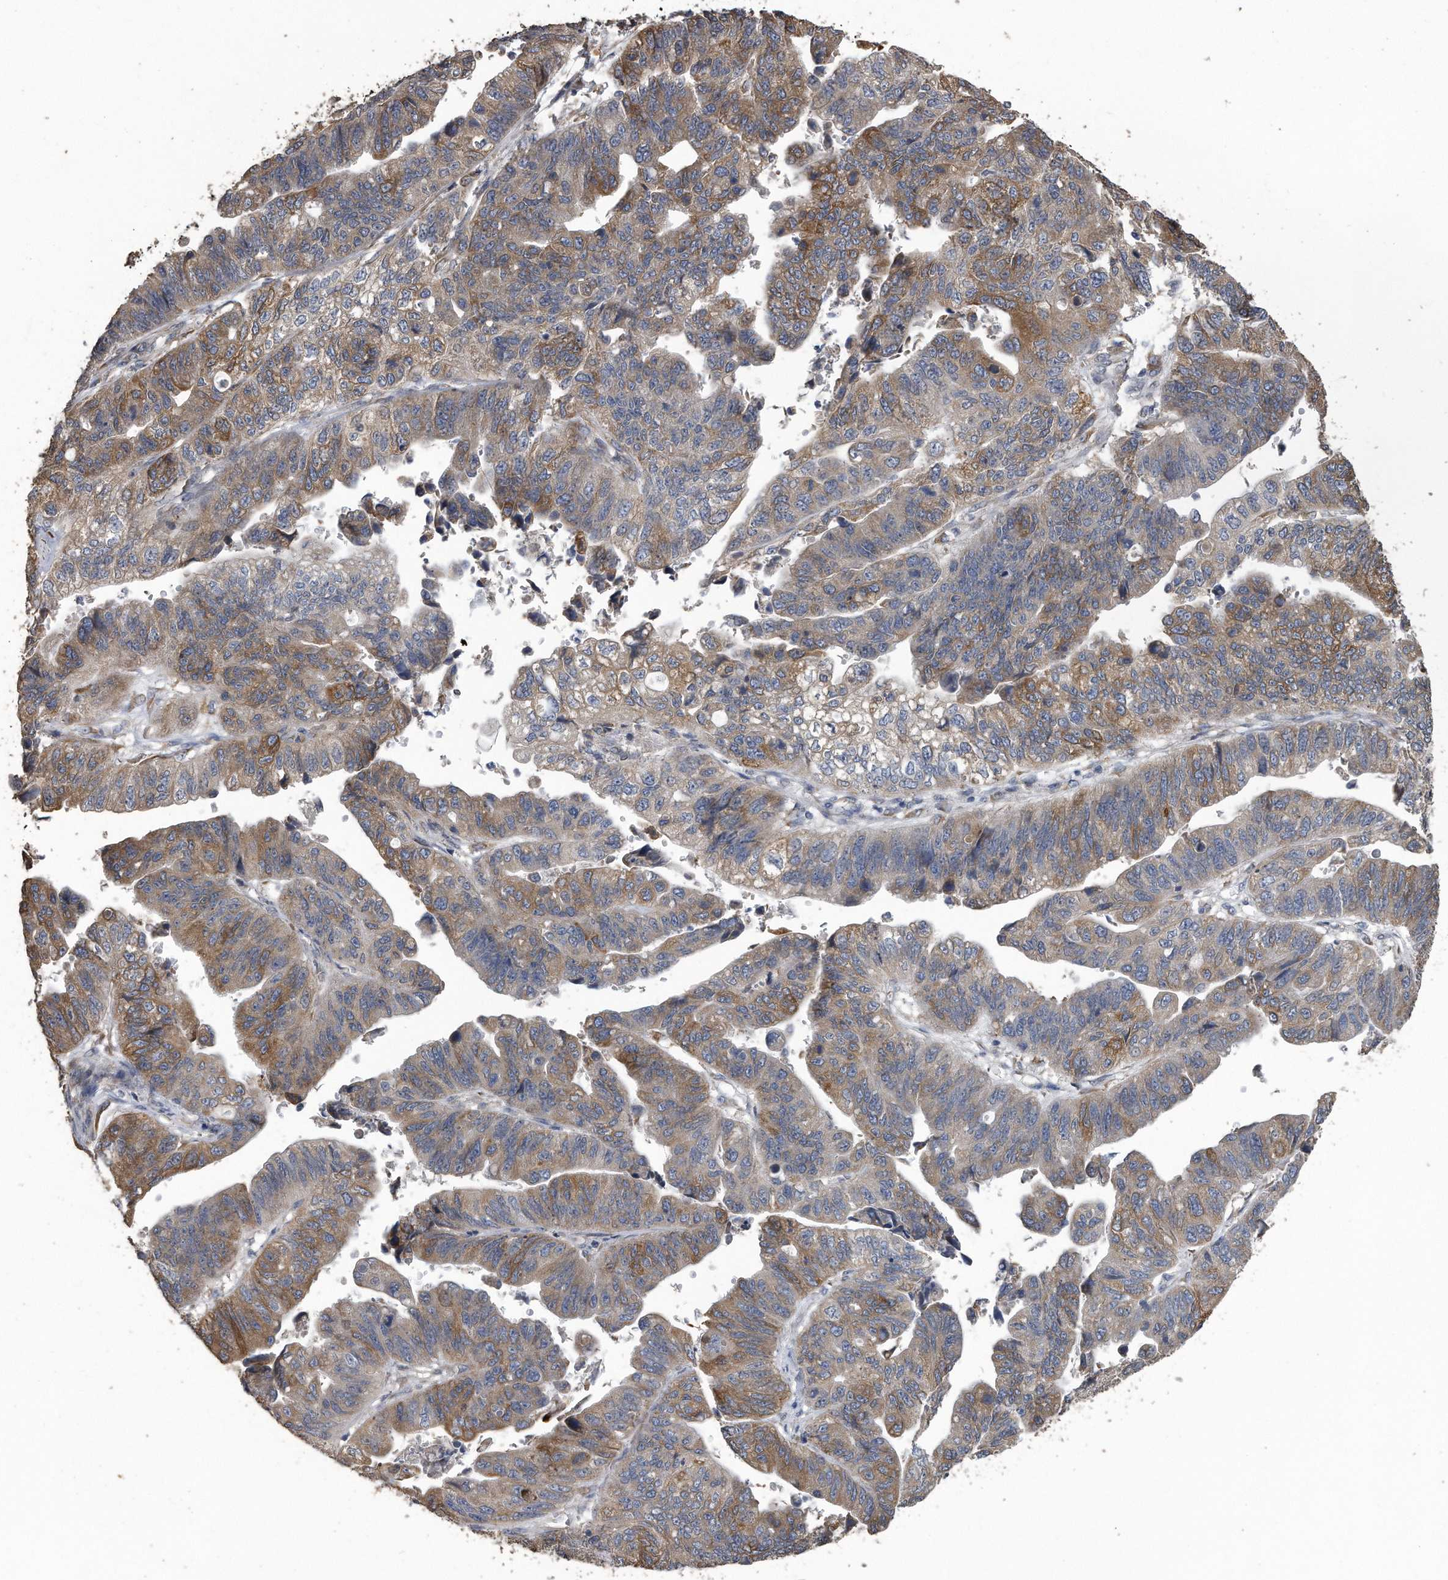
{"staining": {"intensity": "moderate", "quantity": "25%-75%", "location": "cytoplasmic/membranous"}, "tissue": "stomach cancer", "cell_type": "Tumor cells", "image_type": "cancer", "snomed": [{"axis": "morphology", "description": "Adenocarcinoma, NOS"}, {"axis": "topography", "description": "Stomach"}], "caption": "Protein expression analysis of adenocarcinoma (stomach) reveals moderate cytoplasmic/membranous expression in approximately 25%-75% of tumor cells.", "gene": "PCLO", "patient": {"sex": "male", "age": 59}}